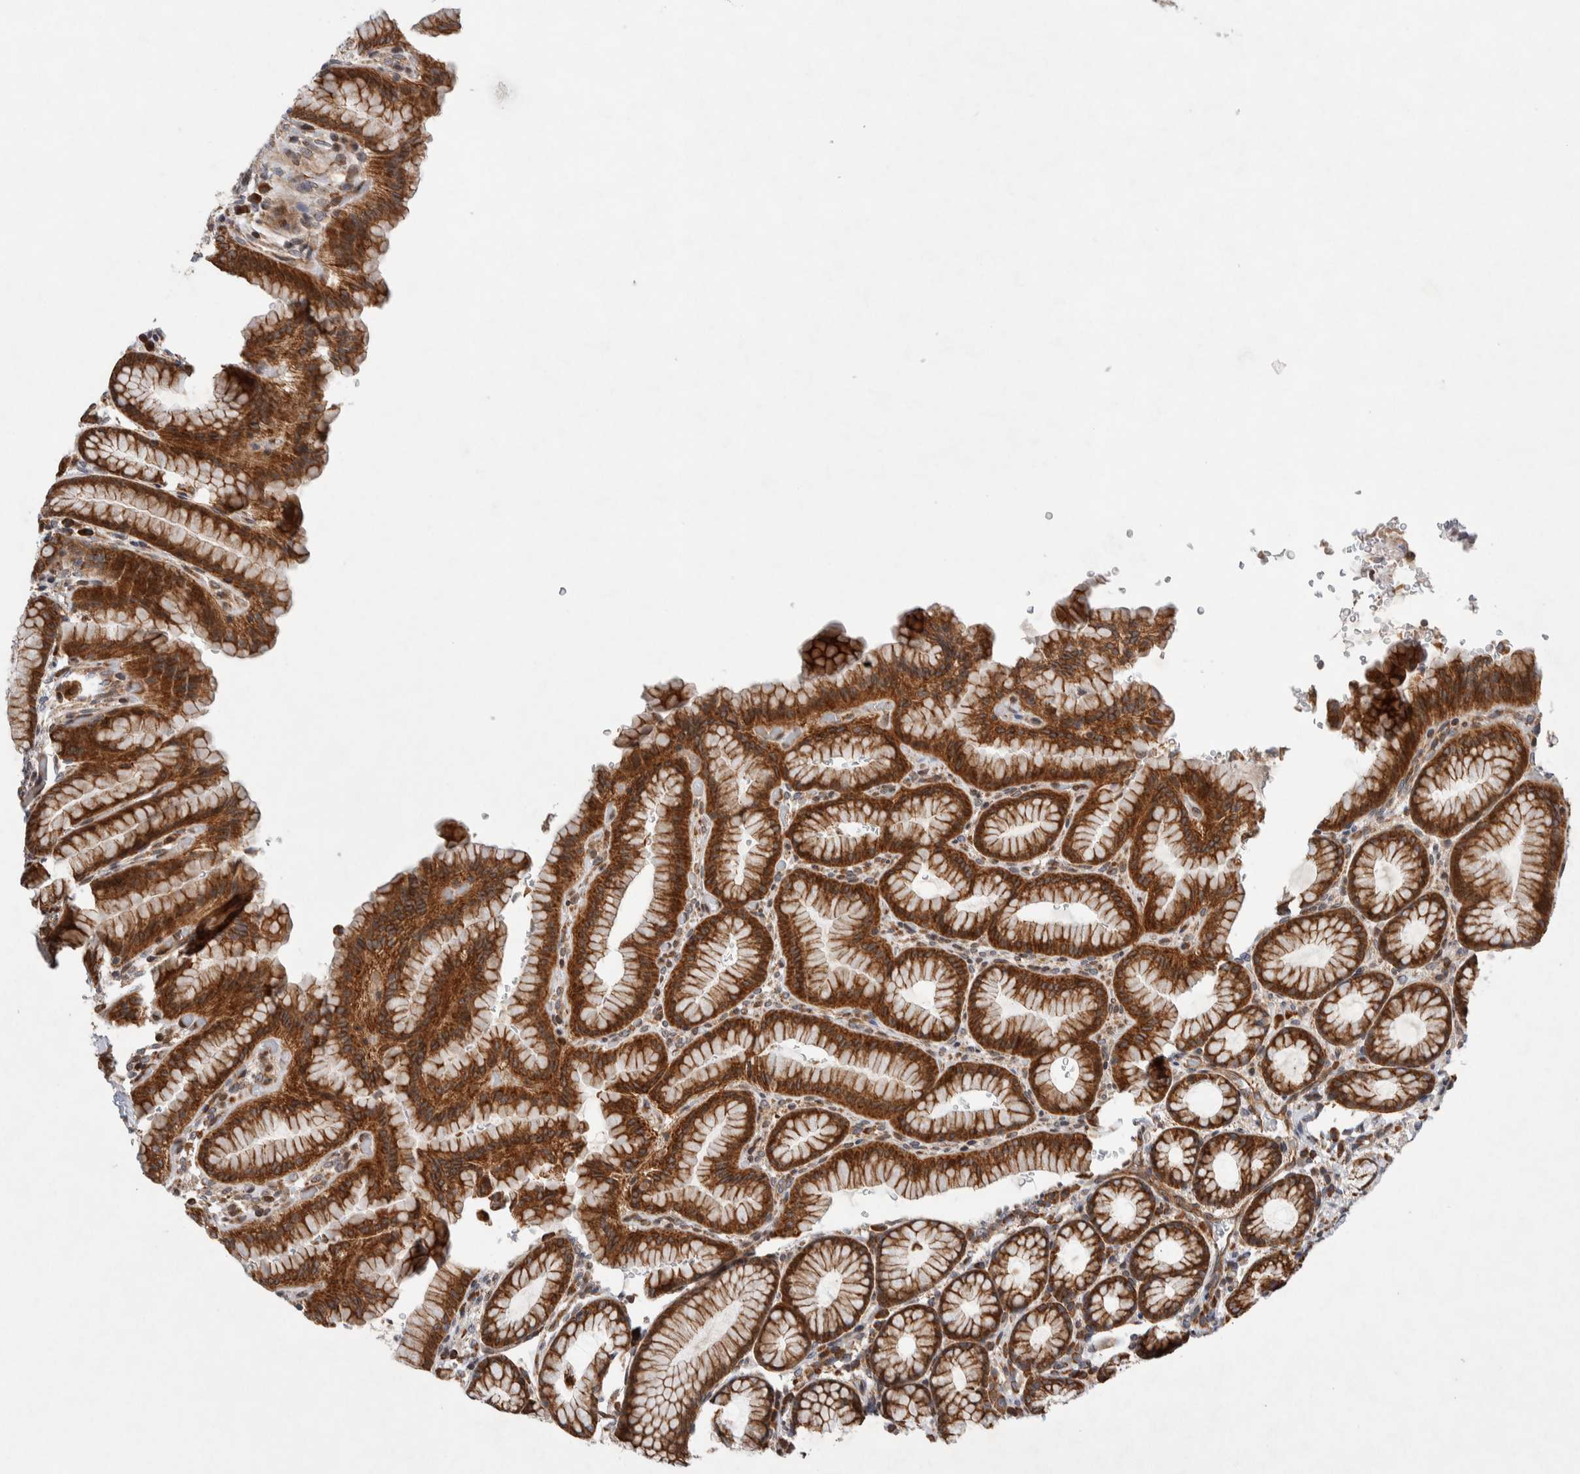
{"staining": {"intensity": "strong", "quantity": "25%-75%", "location": "cytoplasmic/membranous"}, "tissue": "stomach", "cell_type": "Glandular cells", "image_type": "normal", "snomed": [{"axis": "morphology", "description": "Normal tissue, NOS"}, {"axis": "topography", "description": "Stomach"}], "caption": "Immunohistochemical staining of benign stomach demonstrates strong cytoplasmic/membranous protein expression in approximately 25%-75% of glandular cells.", "gene": "LZTS1", "patient": {"sex": "male", "age": 42}}